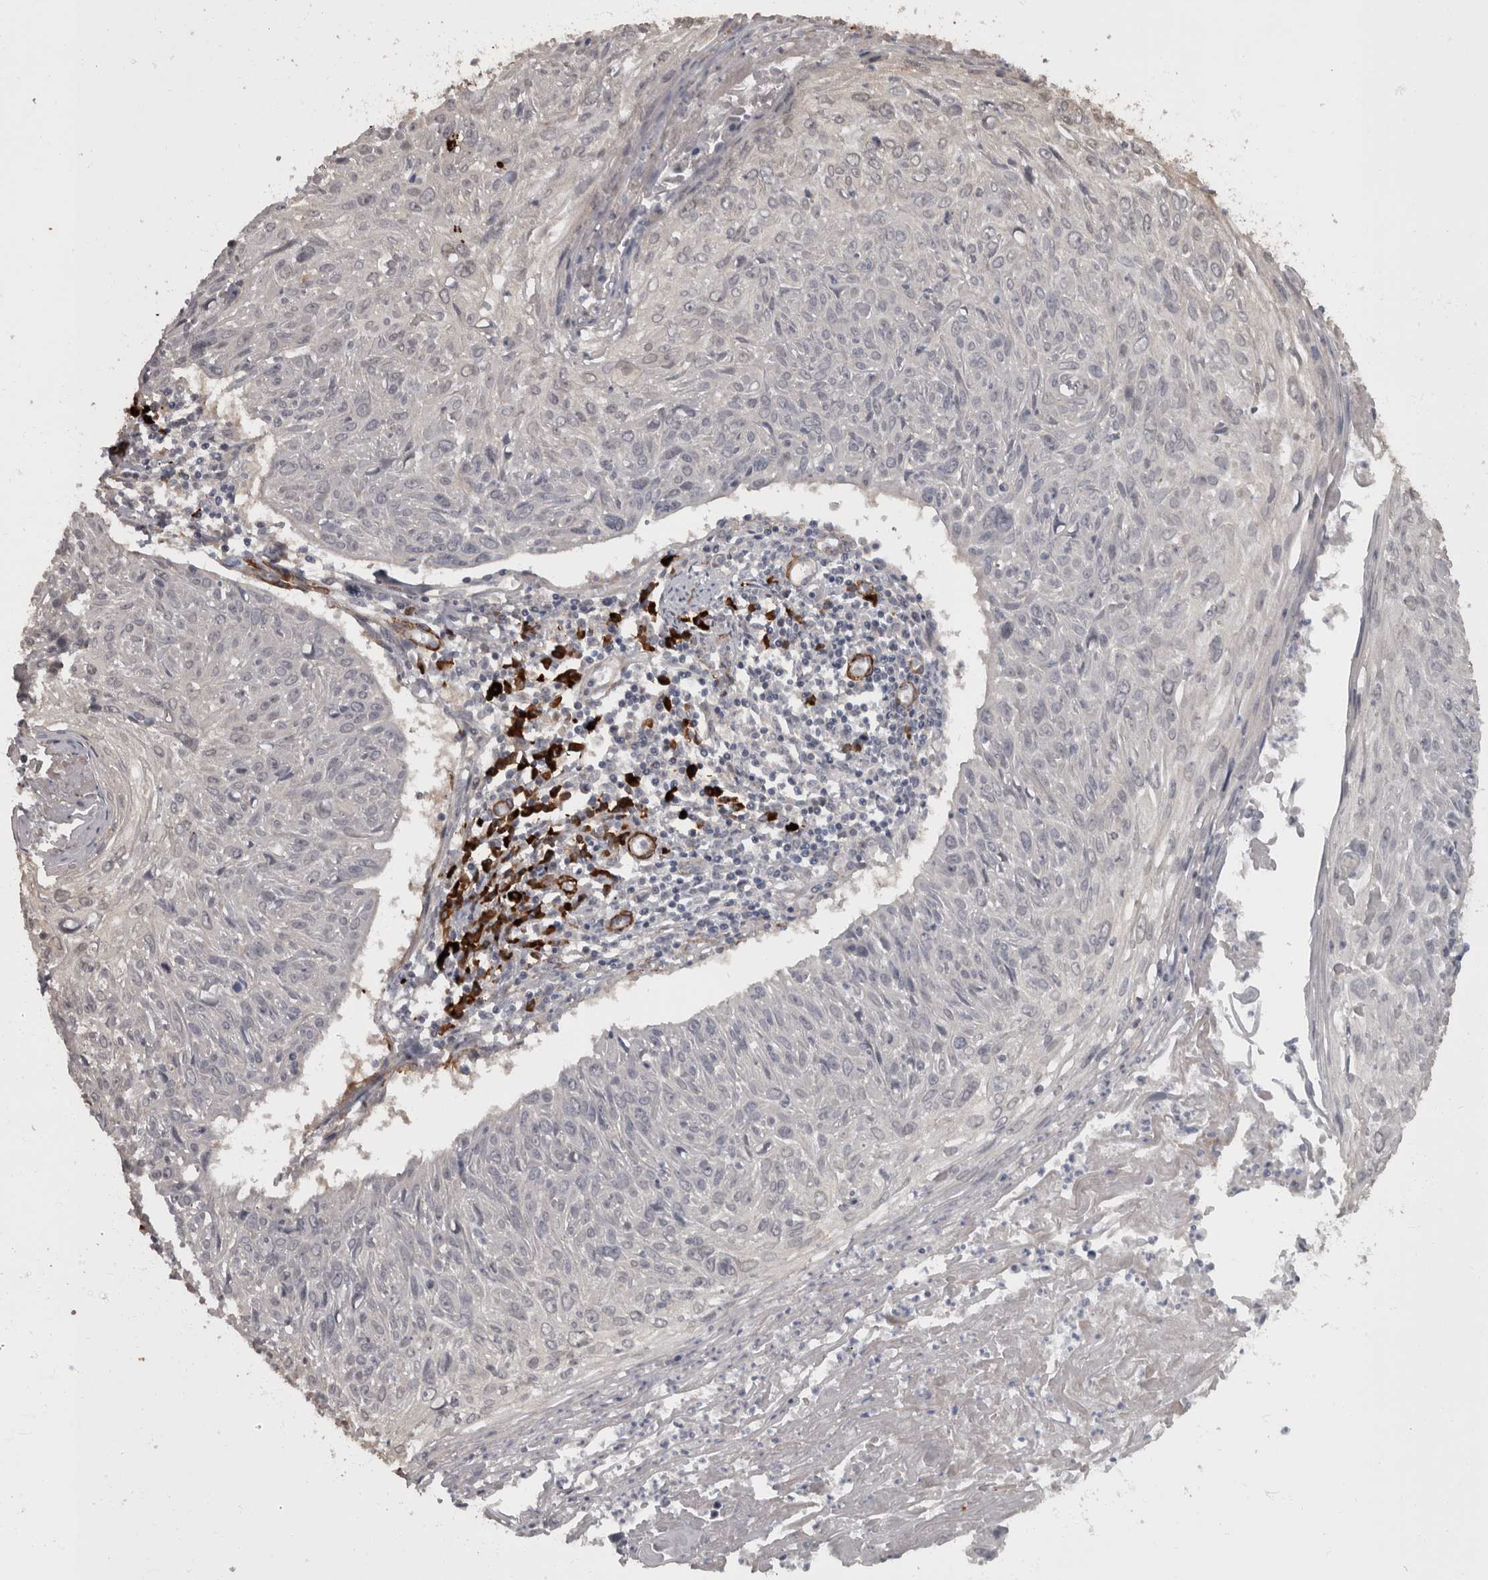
{"staining": {"intensity": "negative", "quantity": "none", "location": "none"}, "tissue": "cervical cancer", "cell_type": "Tumor cells", "image_type": "cancer", "snomed": [{"axis": "morphology", "description": "Squamous cell carcinoma, NOS"}, {"axis": "topography", "description": "Cervix"}], "caption": "A photomicrograph of cervical squamous cell carcinoma stained for a protein displays no brown staining in tumor cells.", "gene": "MASTL", "patient": {"sex": "female", "age": 51}}